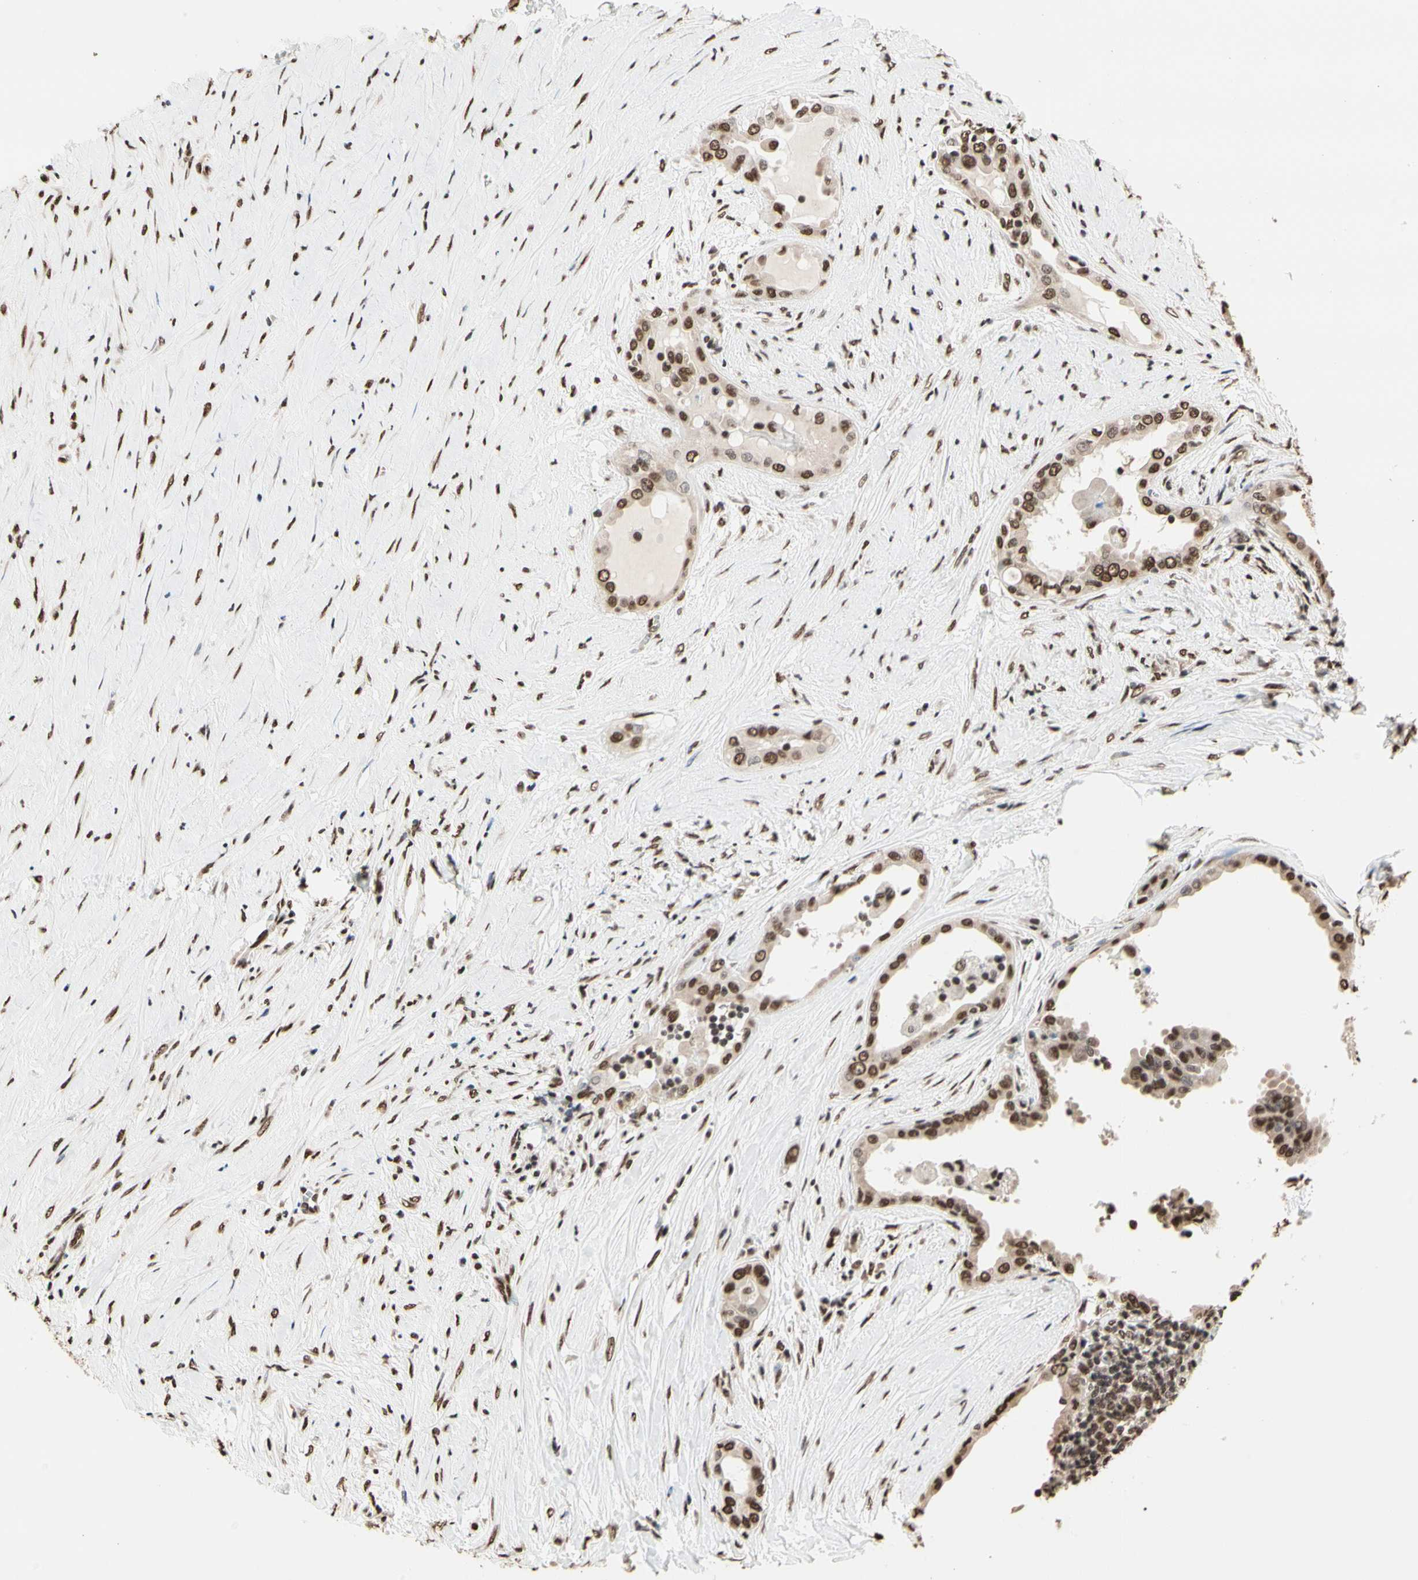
{"staining": {"intensity": "moderate", "quantity": ">75%", "location": "nuclear"}, "tissue": "thyroid cancer", "cell_type": "Tumor cells", "image_type": "cancer", "snomed": [{"axis": "morphology", "description": "Follicular adenoma carcinoma, NOS"}, {"axis": "topography", "description": "Thyroid gland"}], "caption": "Immunohistochemistry (IHC) (DAB (3,3'-diaminobenzidine)) staining of human thyroid cancer (follicular adenoma carcinoma) exhibits moderate nuclear protein positivity in about >75% of tumor cells. The staining was performed using DAB (3,3'-diaminobenzidine), with brown indicating positive protein expression. Nuclei are stained blue with hematoxylin.", "gene": "HNRNPK", "patient": {"sex": "female", "age": 71}}